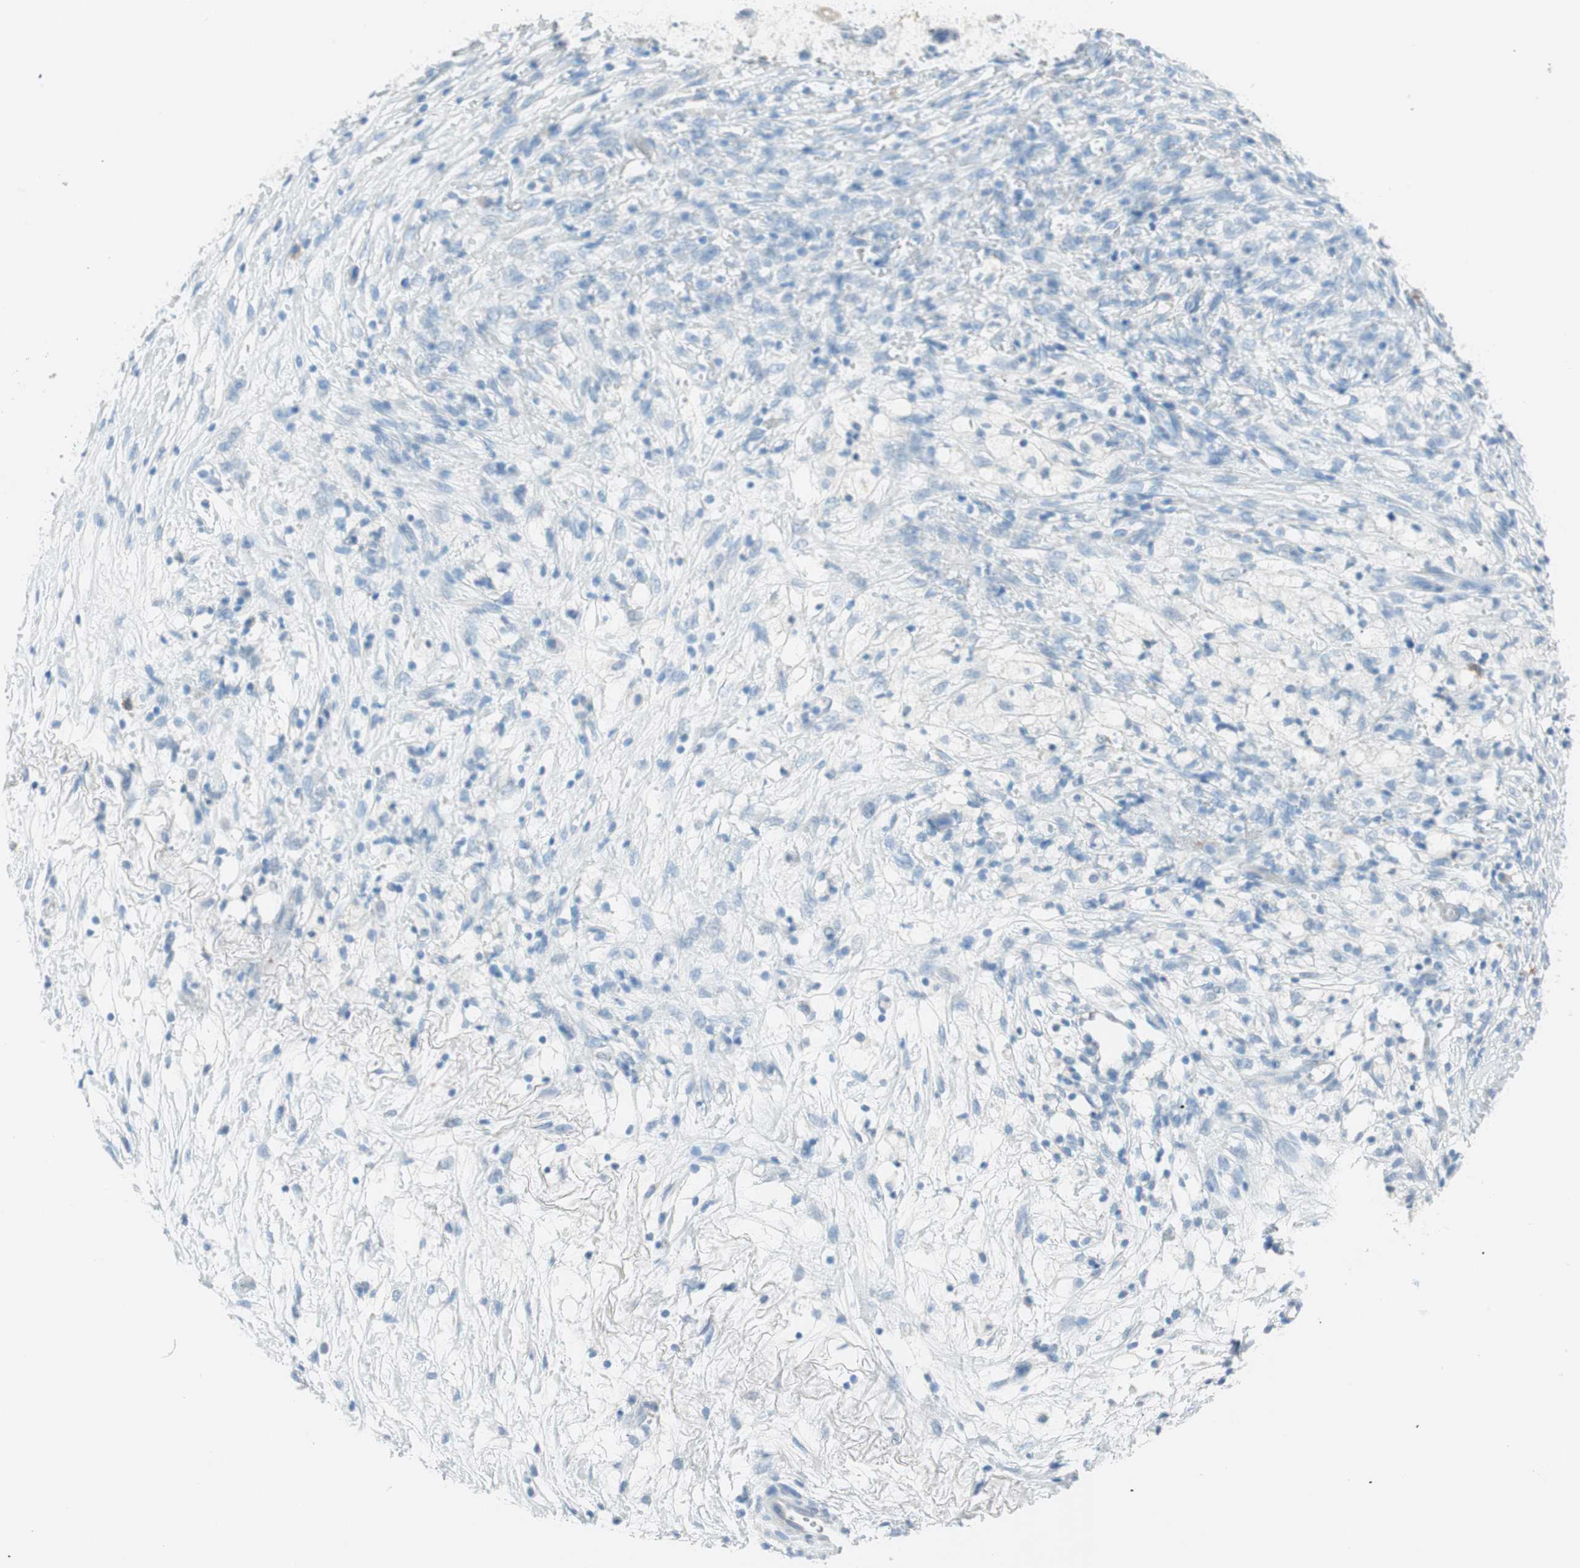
{"staining": {"intensity": "negative", "quantity": "none", "location": "none"}, "tissue": "ovarian cancer", "cell_type": "Tumor cells", "image_type": "cancer", "snomed": [{"axis": "morphology", "description": "Carcinoma, endometroid"}, {"axis": "topography", "description": "Ovary"}], "caption": "Ovarian cancer stained for a protein using immunohistochemistry (IHC) displays no positivity tumor cells.", "gene": "TNFRSF13C", "patient": {"sex": "female", "age": 42}}